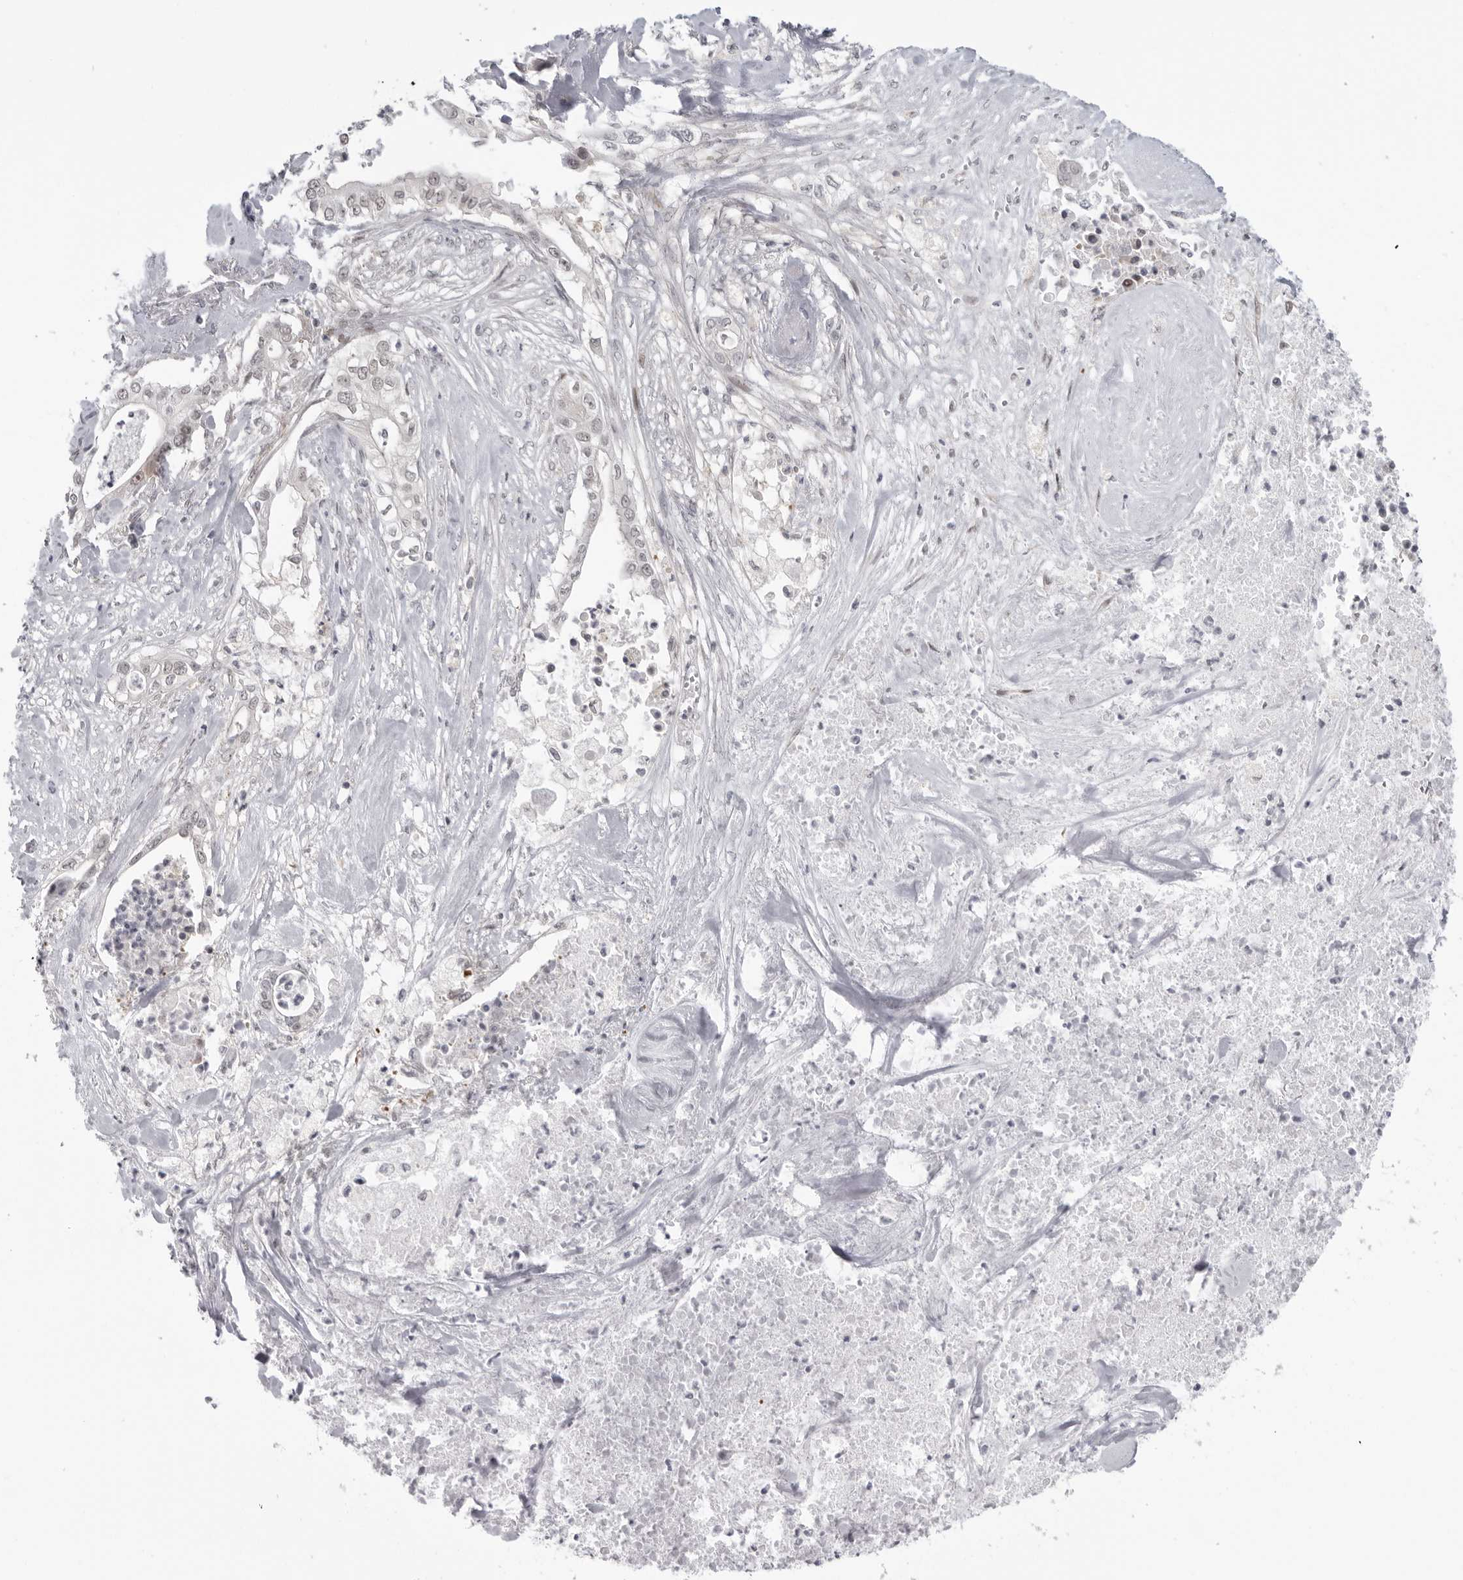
{"staining": {"intensity": "weak", "quantity": "<25%", "location": "nuclear"}, "tissue": "pancreatic cancer", "cell_type": "Tumor cells", "image_type": "cancer", "snomed": [{"axis": "morphology", "description": "Adenocarcinoma, NOS"}, {"axis": "topography", "description": "Pancreas"}], "caption": "Immunohistochemistry histopathology image of human pancreatic cancer stained for a protein (brown), which demonstrates no positivity in tumor cells.", "gene": "ALPK2", "patient": {"sex": "female", "age": 78}}